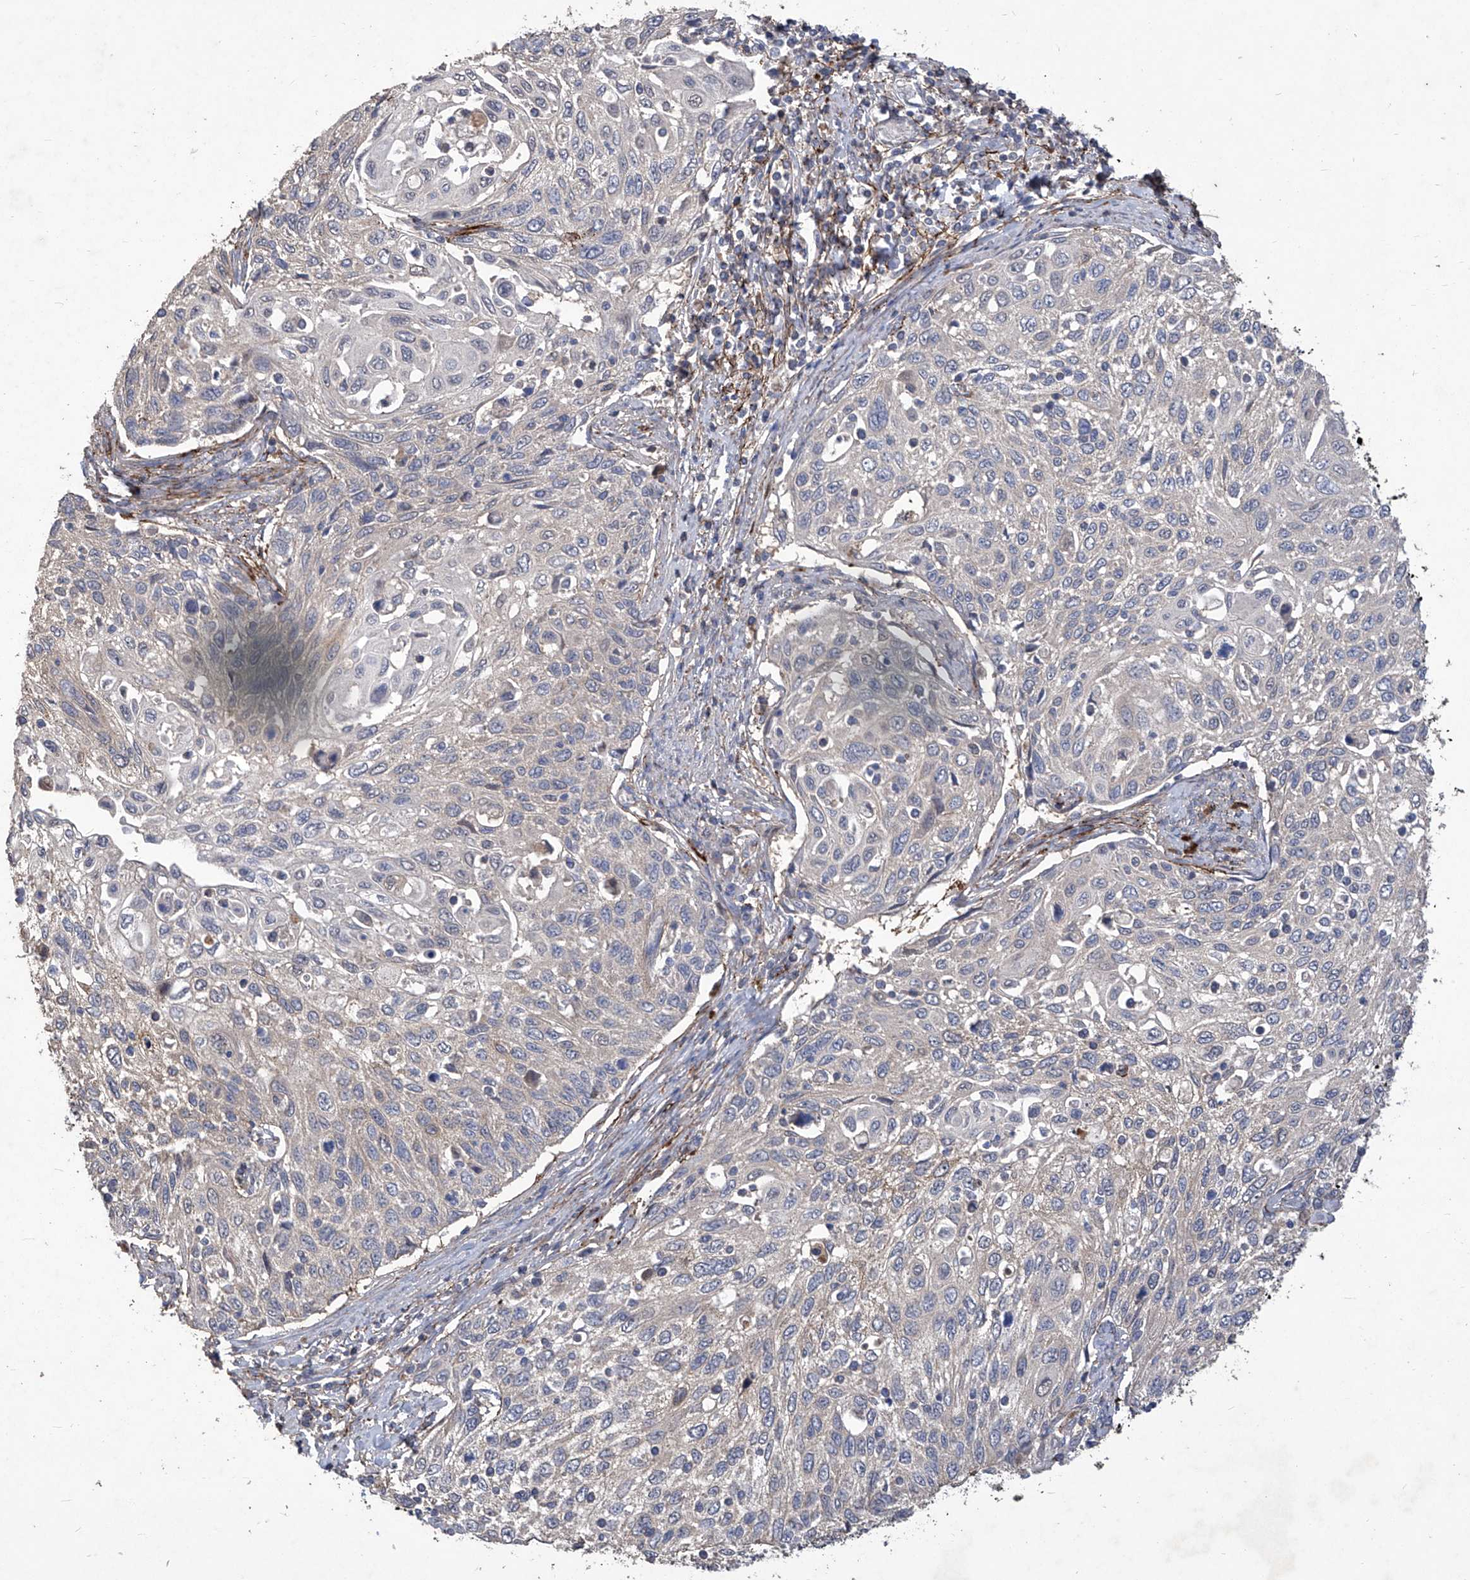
{"staining": {"intensity": "negative", "quantity": "none", "location": "none"}, "tissue": "cervical cancer", "cell_type": "Tumor cells", "image_type": "cancer", "snomed": [{"axis": "morphology", "description": "Squamous cell carcinoma, NOS"}, {"axis": "topography", "description": "Cervix"}], "caption": "IHC histopathology image of neoplastic tissue: cervical squamous cell carcinoma stained with DAB (3,3'-diaminobenzidine) demonstrates no significant protein expression in tumor cells. (Brightfield microscopy of DAB (3,3'-diaminobenzidine) immunohistochemistry at high magnification).", "gene": "TXNIP", "patient": {"sex": "female", "age": 70}}